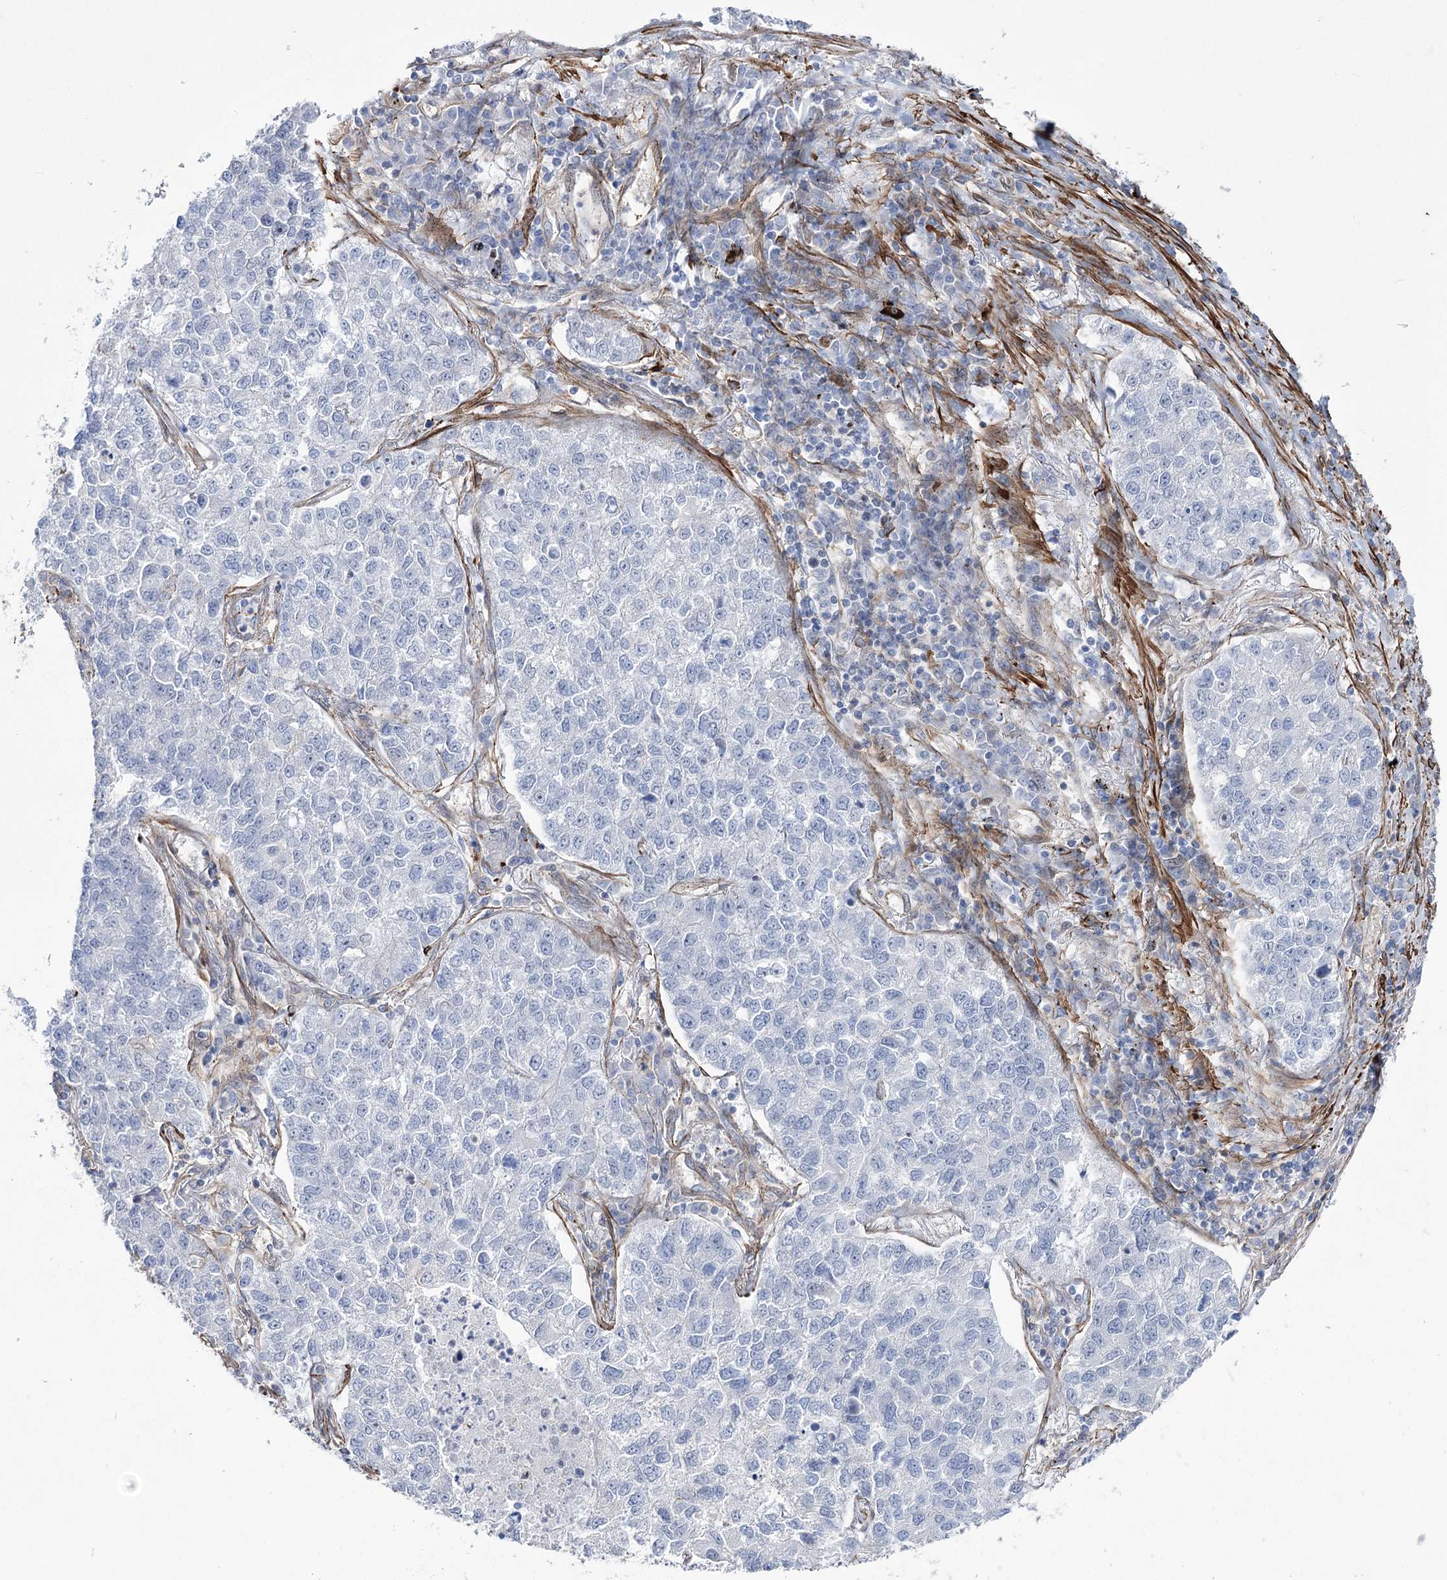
{"staining": {"intensity": "negative", "quantity": "none", "location": "none"}, "tissue": "lung cancer", "cell_type": "Tumor cells", "image_type": "cancer", "snomed": [{"axis": "morphology", "description": "Adenocarcinoma, NOS"}, {"axis": "topography", "description": "Lung"}], "caption": "The IHC micrograph has no significant expression in tumor cells of lung cancer tissue.", "gene": "ARHGAP20", "patient": {"sex": "male", "age": 49}}